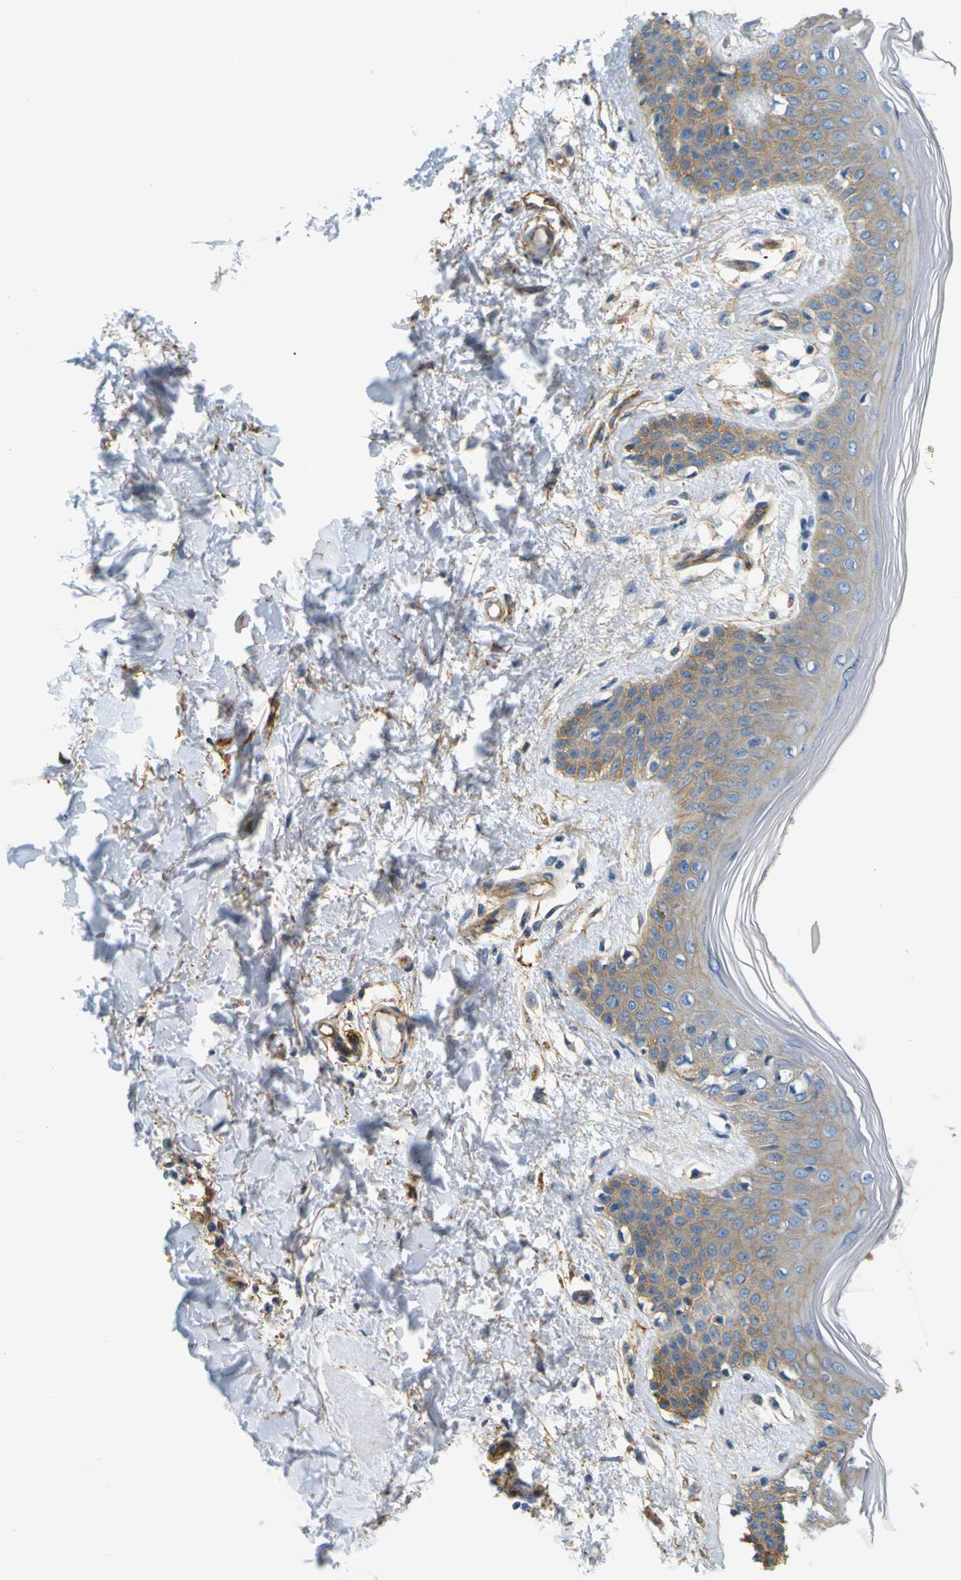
{"staining": {"intensity": "moderate", "quantity": ">75%", "location": "cytoplasmic/membranous"}, "tissue": "skin", "cell_type": "Fibroblasts", "image_type": "normal", "snomed": [{"axis": "morphology", "description": "Normal tissue, NOS"}, {"axis": "topography", "description": "Skin"}], "caption": "Immunohistochemistry (IHC) of benign skin demonstrates medium levels of moderate cytoplasmic/membranous staining in approximately >75% of fibroblasts.", "gene": "SPTBN1", "patient": {"sex": "male", "age": 53}}